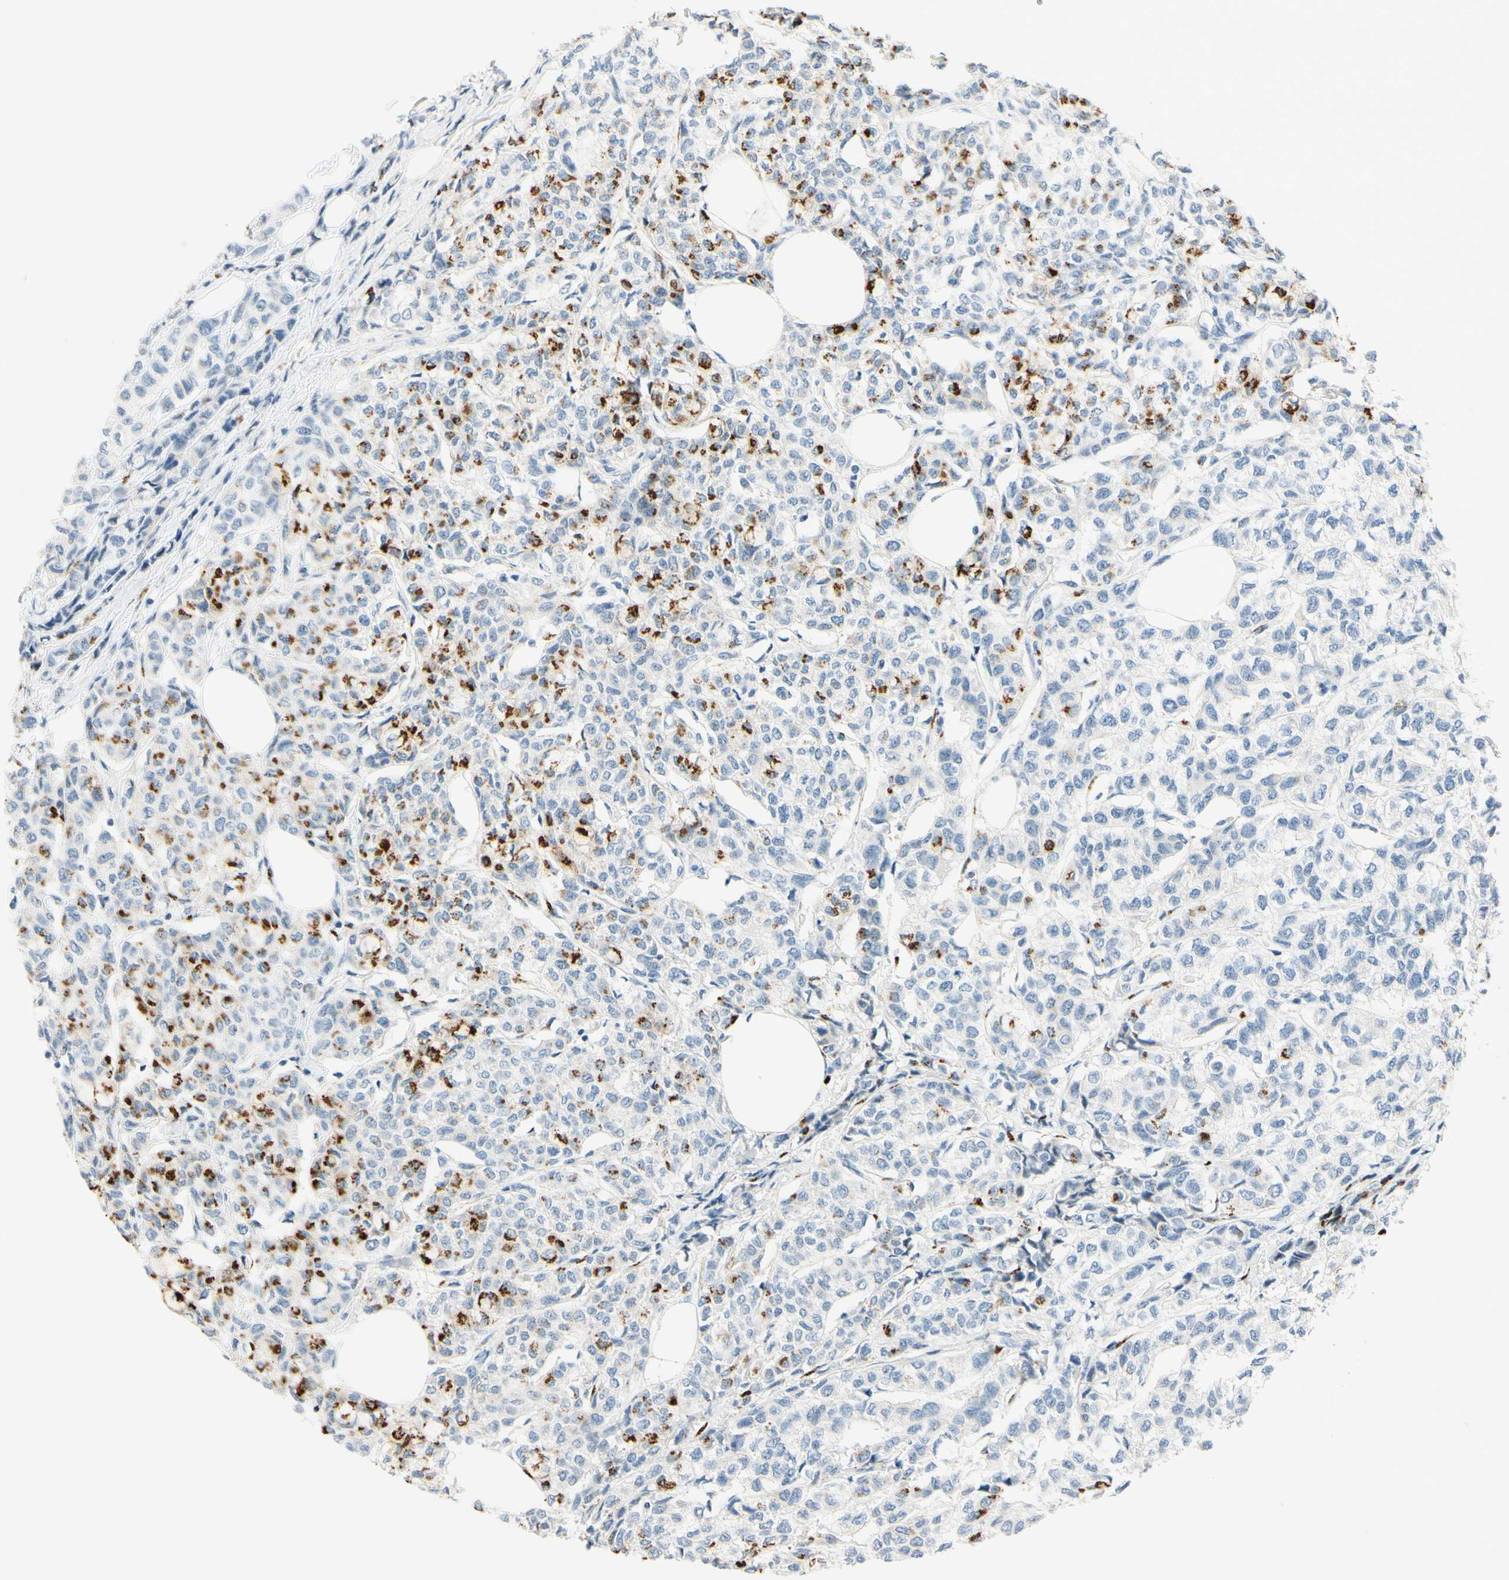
{"staining": {"intensity": "strong", "quantity": "25%-75%", "location": "cytoplasmic/membranous"}, "tissue": "breast cancer", "cell_type": "Tumor cells", "image_type": "cancer", "snomed": [{"axis": "morphology", "description": "Lobular carcinoma"}, {"axis": "topography", "description": "Breast"}], "caption": "Breast lobular carcinoma stained for a protein (brown) shows strong cytoplasmic/membranous positive expression in approximately 25%-75% of tumor cells.", "gene": "GALNT5", "patient": {"sex": "female", "age": 60}}